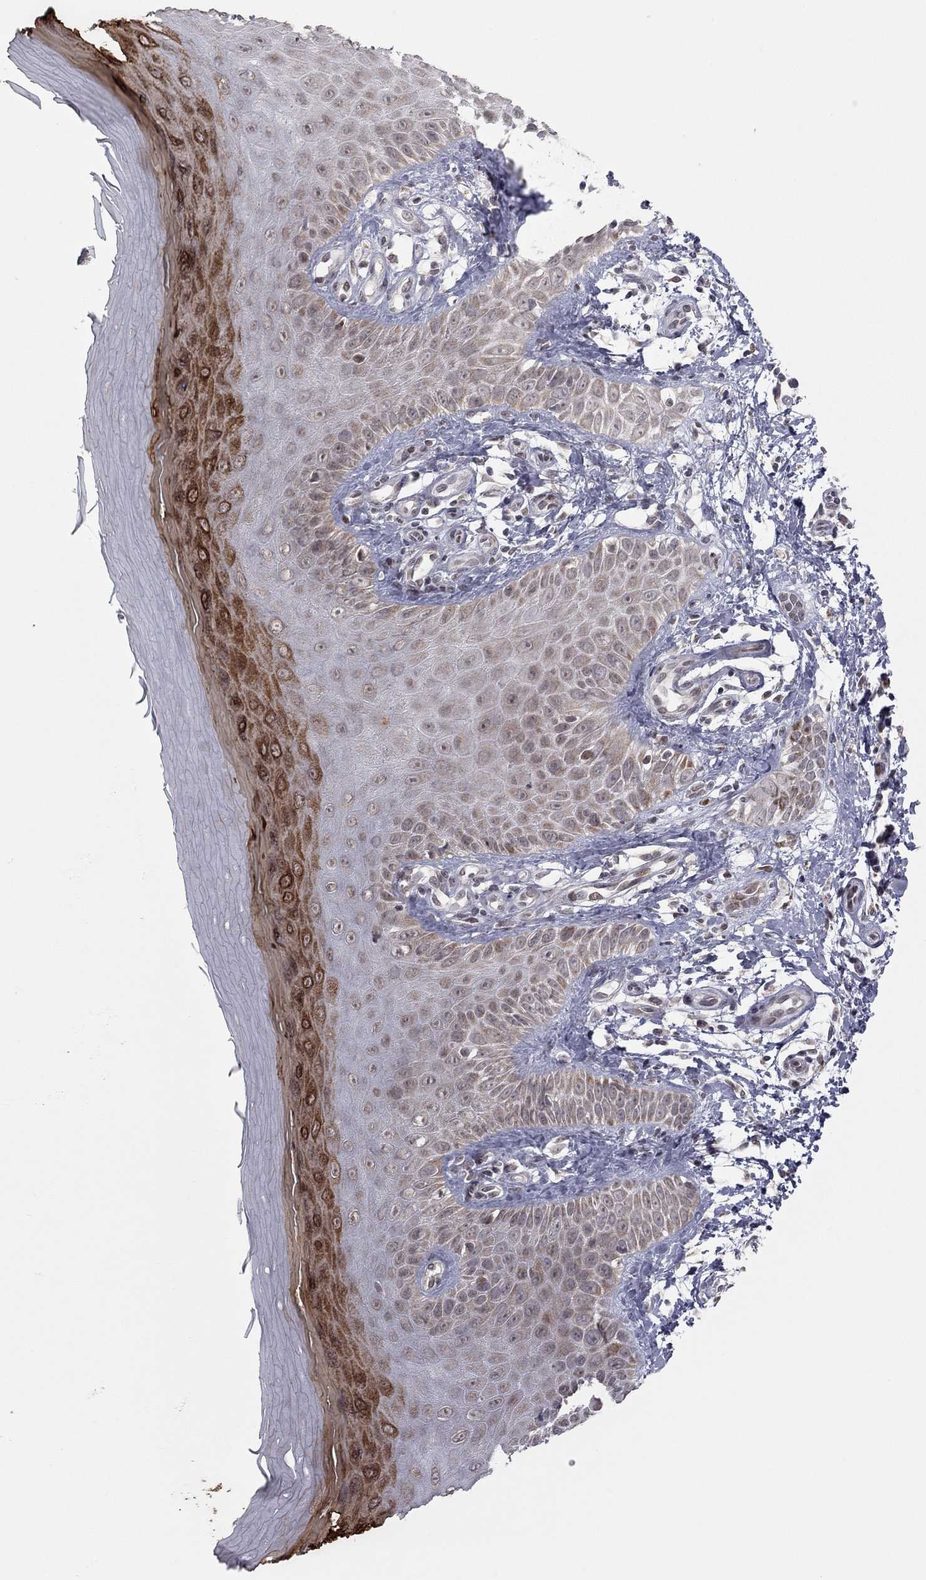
{"staining": {"intensity": "negative", "quantity": "none", "location": "none"}, "tissue": "skin", "cell_type": "Fibroblasts", "image_type": "normal", "snomed": [{"axis": "morphology", "description": "Normal tissue, NOS"}, {"axis": "morphology", "description": "Inflammation, NOS"}, {"axis": "morphology", "description": "Fibrosis, NOS"}, {"axis": "topography", "description": "Skin"}], "caption": "This is a image of immunohistochemistry staining of unremarkable skin, which shows no staining in fibroblasts. (DAB (3,3'-diaminobenzidine) IHC, high magnification).", "gene": "MC3R", "patient": {"sex": "male", "age": 71}}